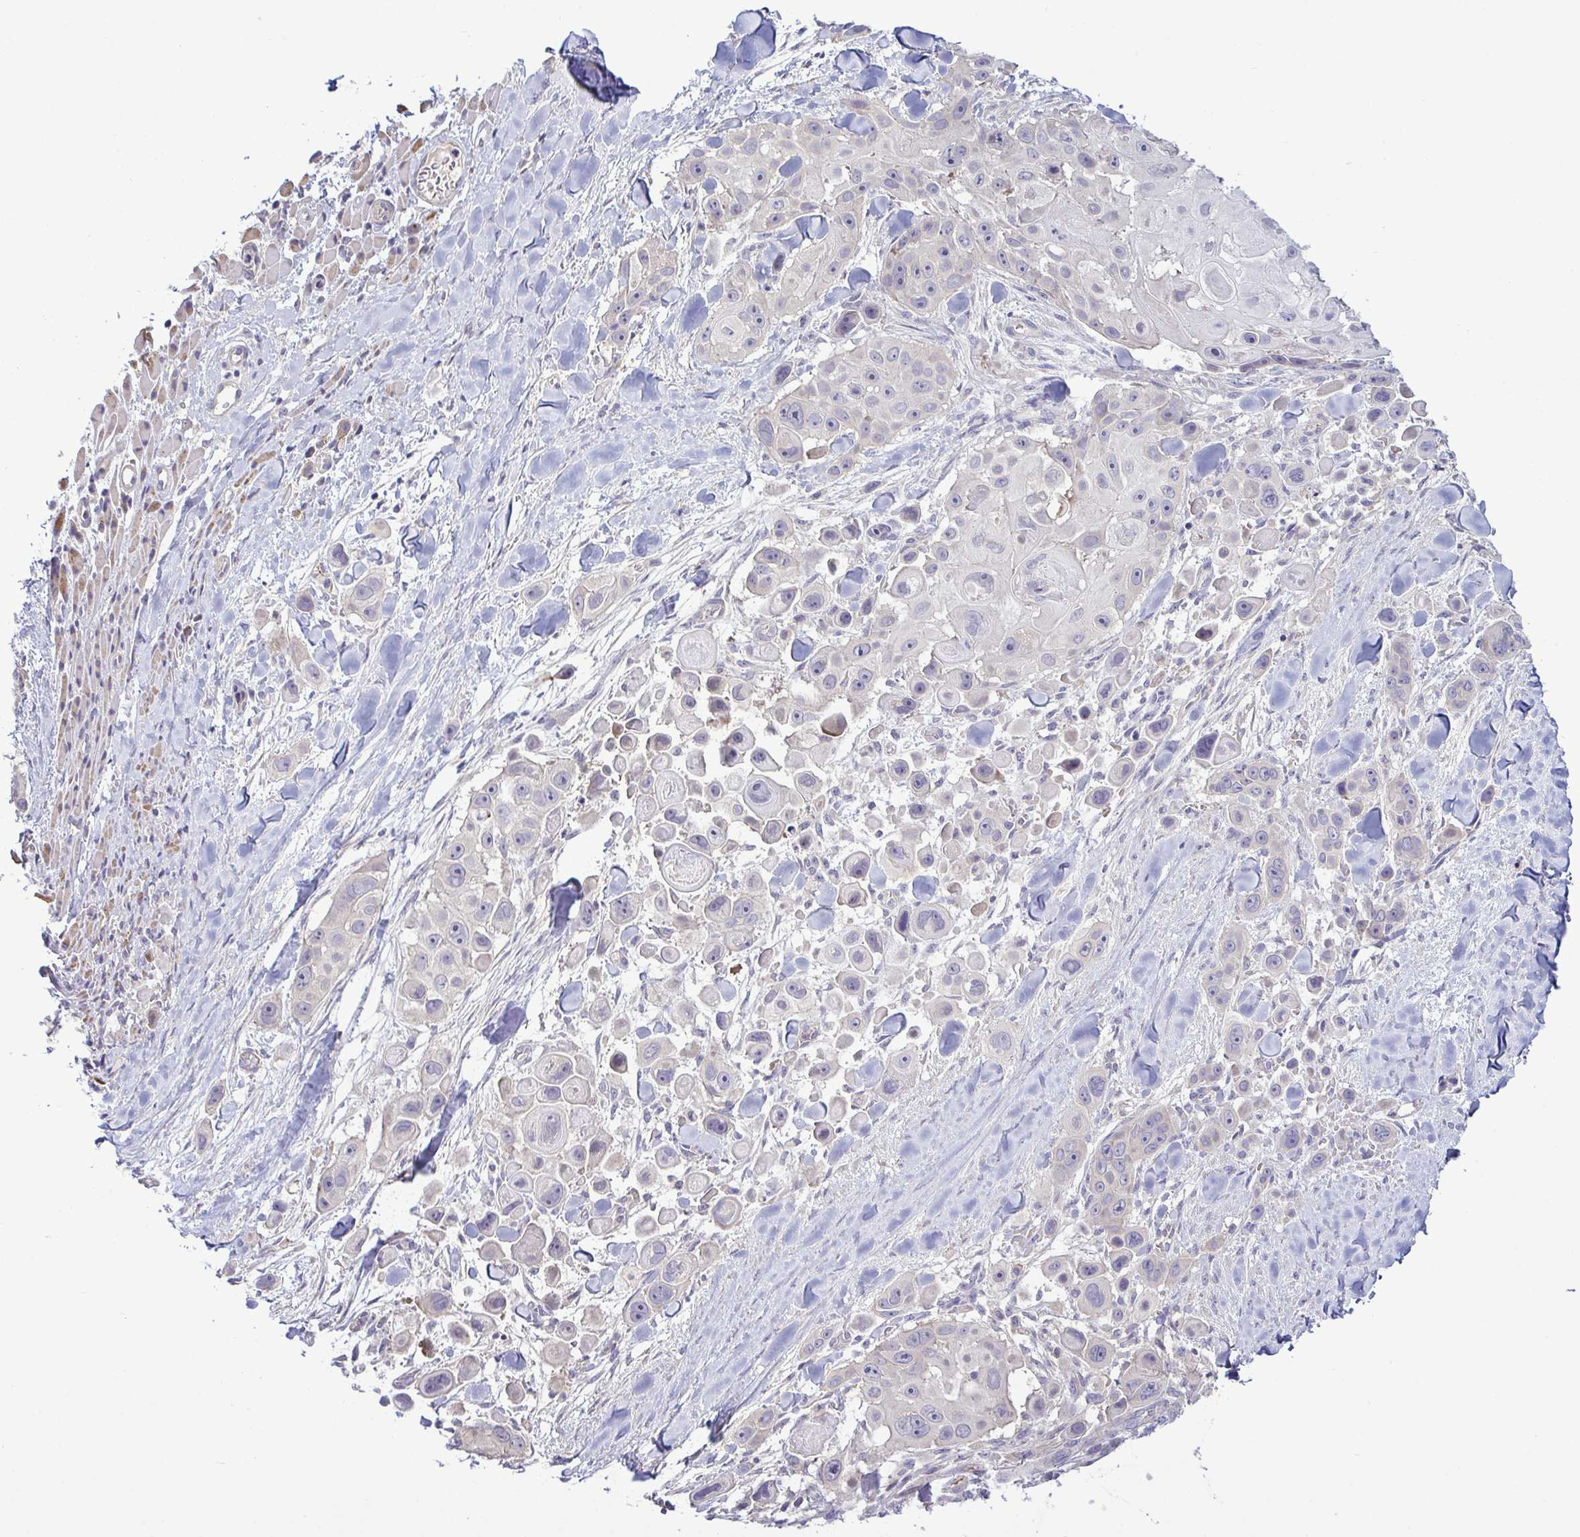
{"staining": {"intensity": "negative", "quantity": "none", "location": "none"}, "tissue": "skin cancer", "cell_type": "Tumor cells", "image_type": "cancer", "snomed": [{"axis": "morphology", "description": "Squamous cell carcinoma, NOS"}, {"axis": "topography", "description": "Skin"}], "caption": "This is a photomicrograph of immunohistochemistry (IHC) staining of squamous cell carcinoma (skin), which shows no expression in tumor cells.", "gene": "SYNPO2L", "patient": {"sex": "male", "age": 67}}